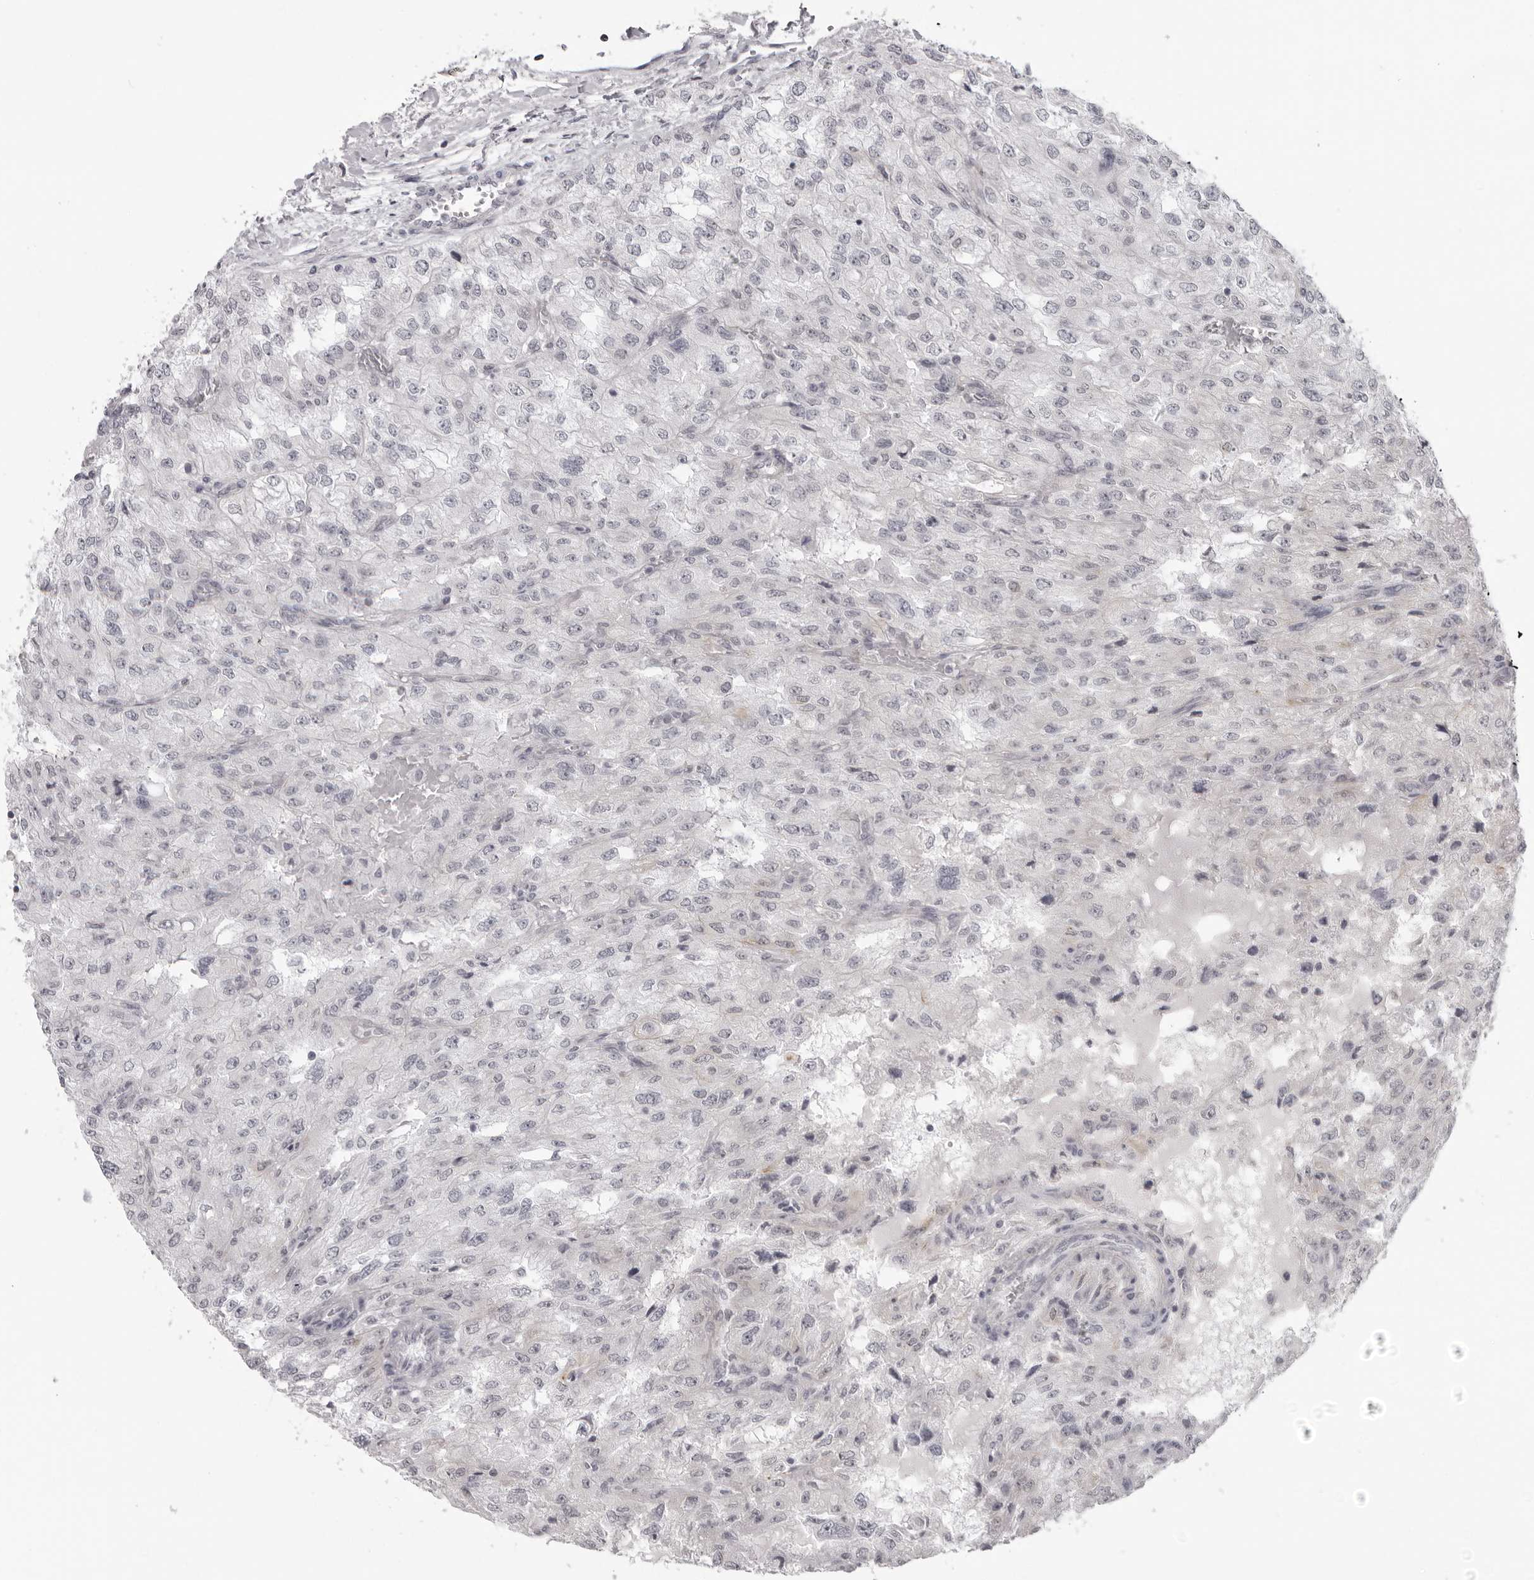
{"staining": {"intensity": "negative", "quantity": "none", "location": "none"}, "tissue": "renal cancer", "cell_type": "Tumor cells", "image_type": "cancer", "snomed": [{"axis": "morphology", "description": "Adenocarcinoma, NOS"}, {"axis": "topography", "description": "Kidney"}], "caption": "The micrograph shows no significant positivity in tumor cells of renal cancer.", "gene": "DNALI1", "patient": {"sex": "female", "age": 54}}